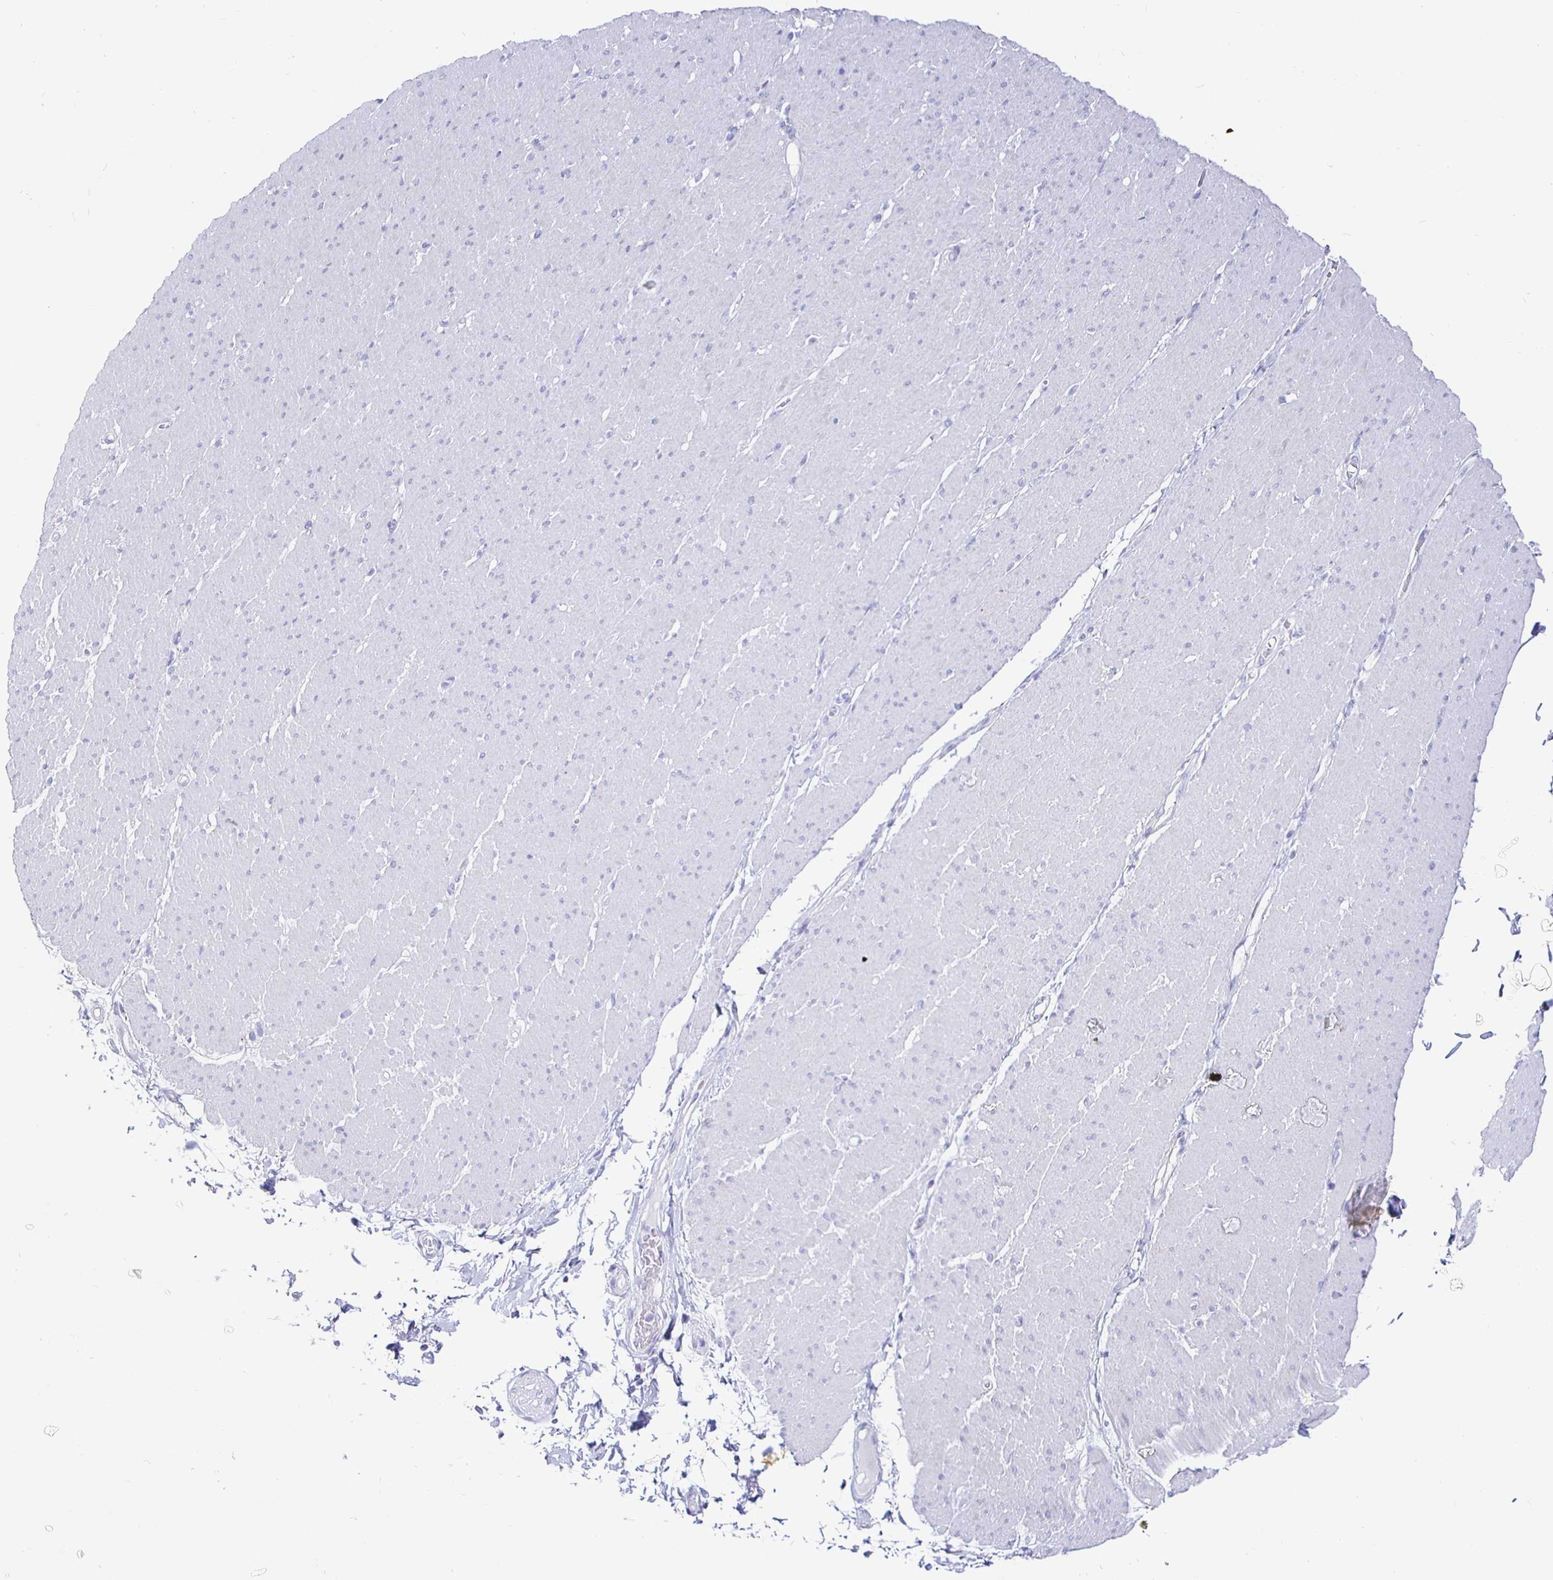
{"staining": {"intensity": "negative", "quantity": "none", "location": "none"}, "tissue": "smooth muscle", "cell_type": "Smooth muscle cells", "image_type": "normal", "snomed": [{"axis": "morphology", "description": "Normal tissue, NOS"}, {"axis": "topography", "description": "Smooth muscle"}, {"axis": "topography", "description": "Rectum"}], "caption": "This is an immunohistochemistry micrograph of benign human smooth muscle. There is no positivity in smooth muscle cells.", "gene": "CR2", "patient": {"sex": "male", "age": 53}}